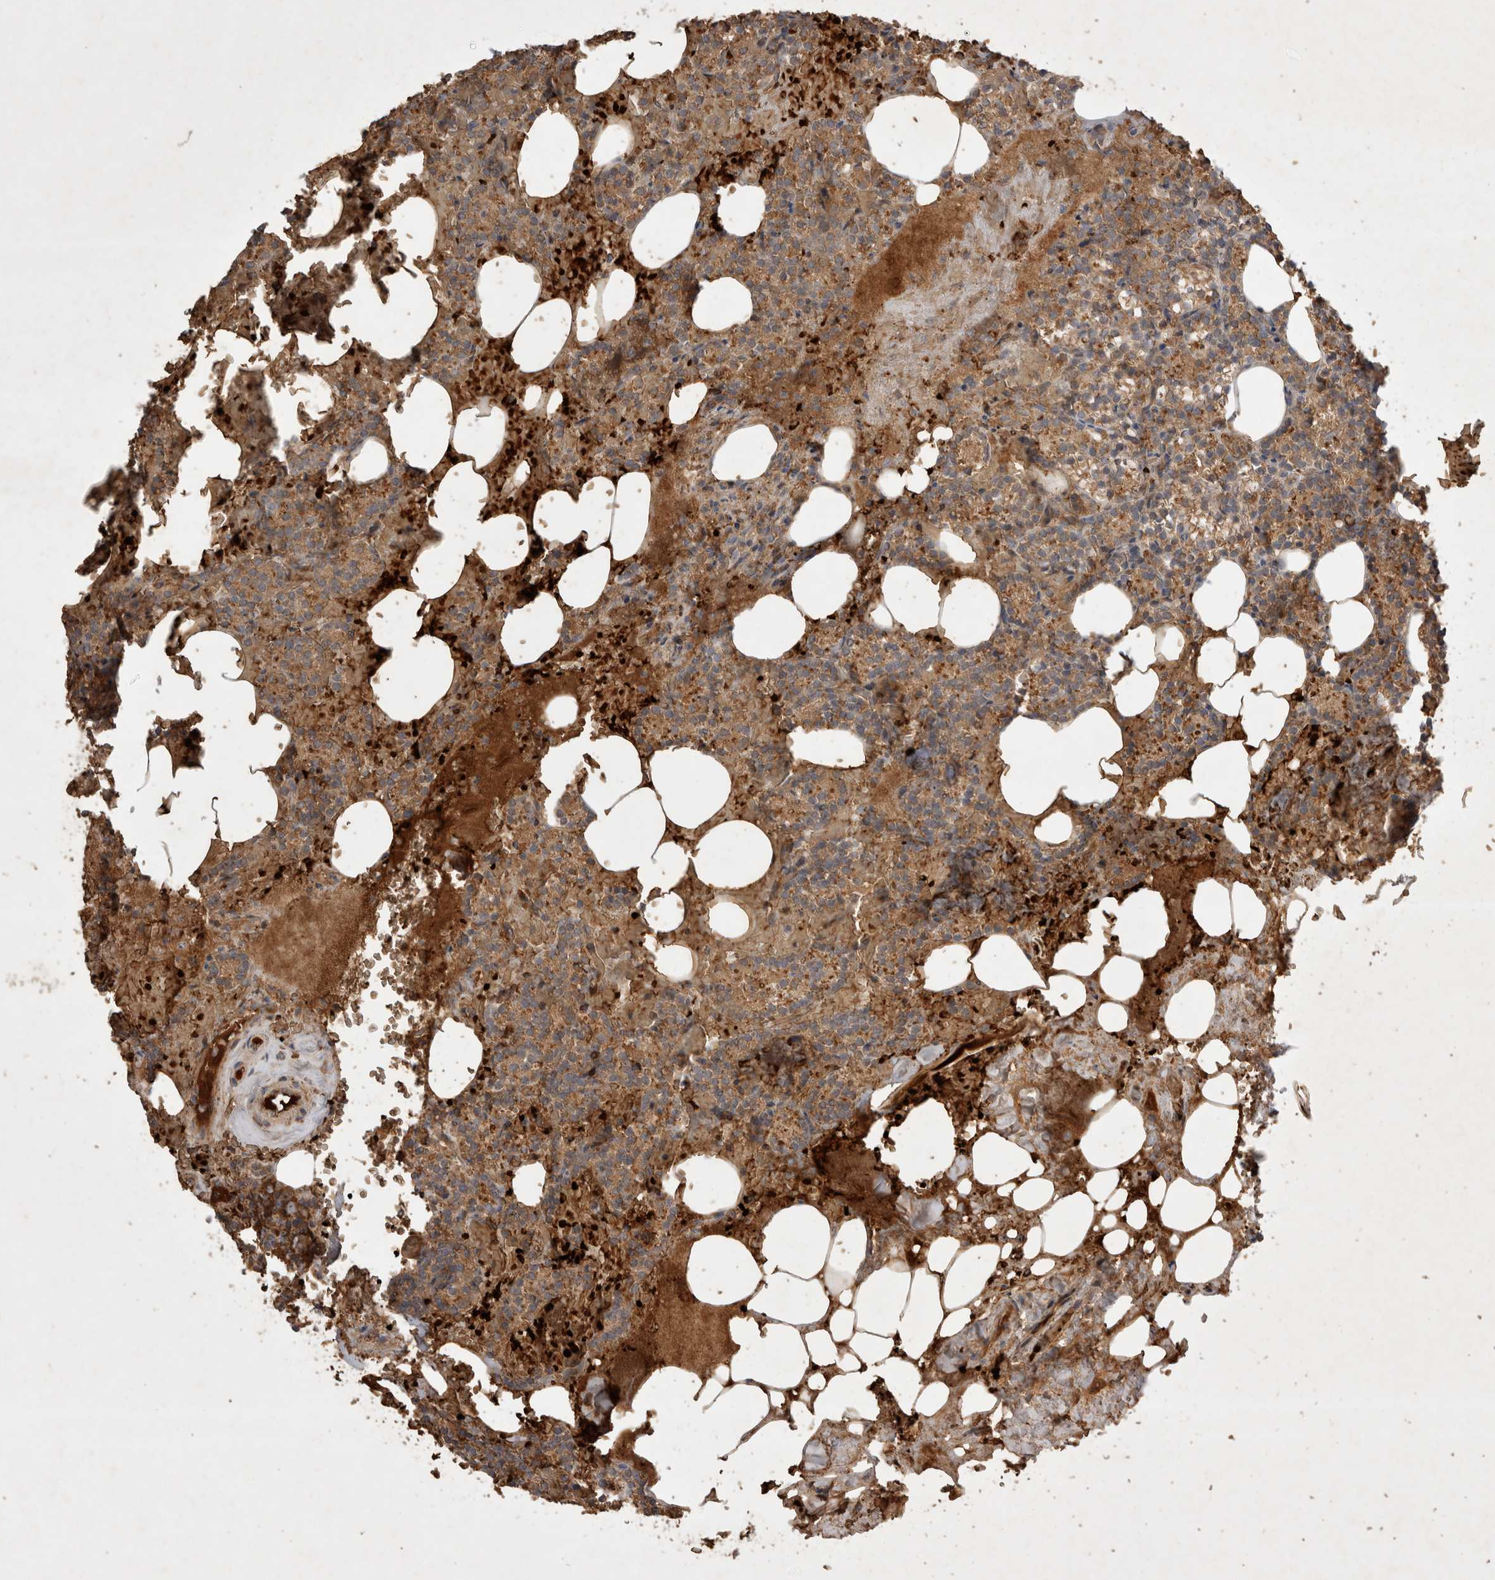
{"staining": {"intensity": "moderate", "quantity": ">75%", "location": "cytoplasmic/membranous"}, "tissue": "parathyroid gland", "cell_type": "Glandular cells", "image_type": "normal", "snomed": [{"axis": "morphology", "description": "Normal tissue, NOS"}, {"axis": "topography", "description": "Parathyroid gland"}], "caption": "Unremarkable parathyroid gland shows moderate cytoplasmic/membranous staining in approximately >75% of glandular cells (Stains: DAB in brown, nuclei in blue, Microscopy: brightfield microscopy at high magnification)..", "gene": "FAM221A", "patient": {"sex": "female", "age": 78}}